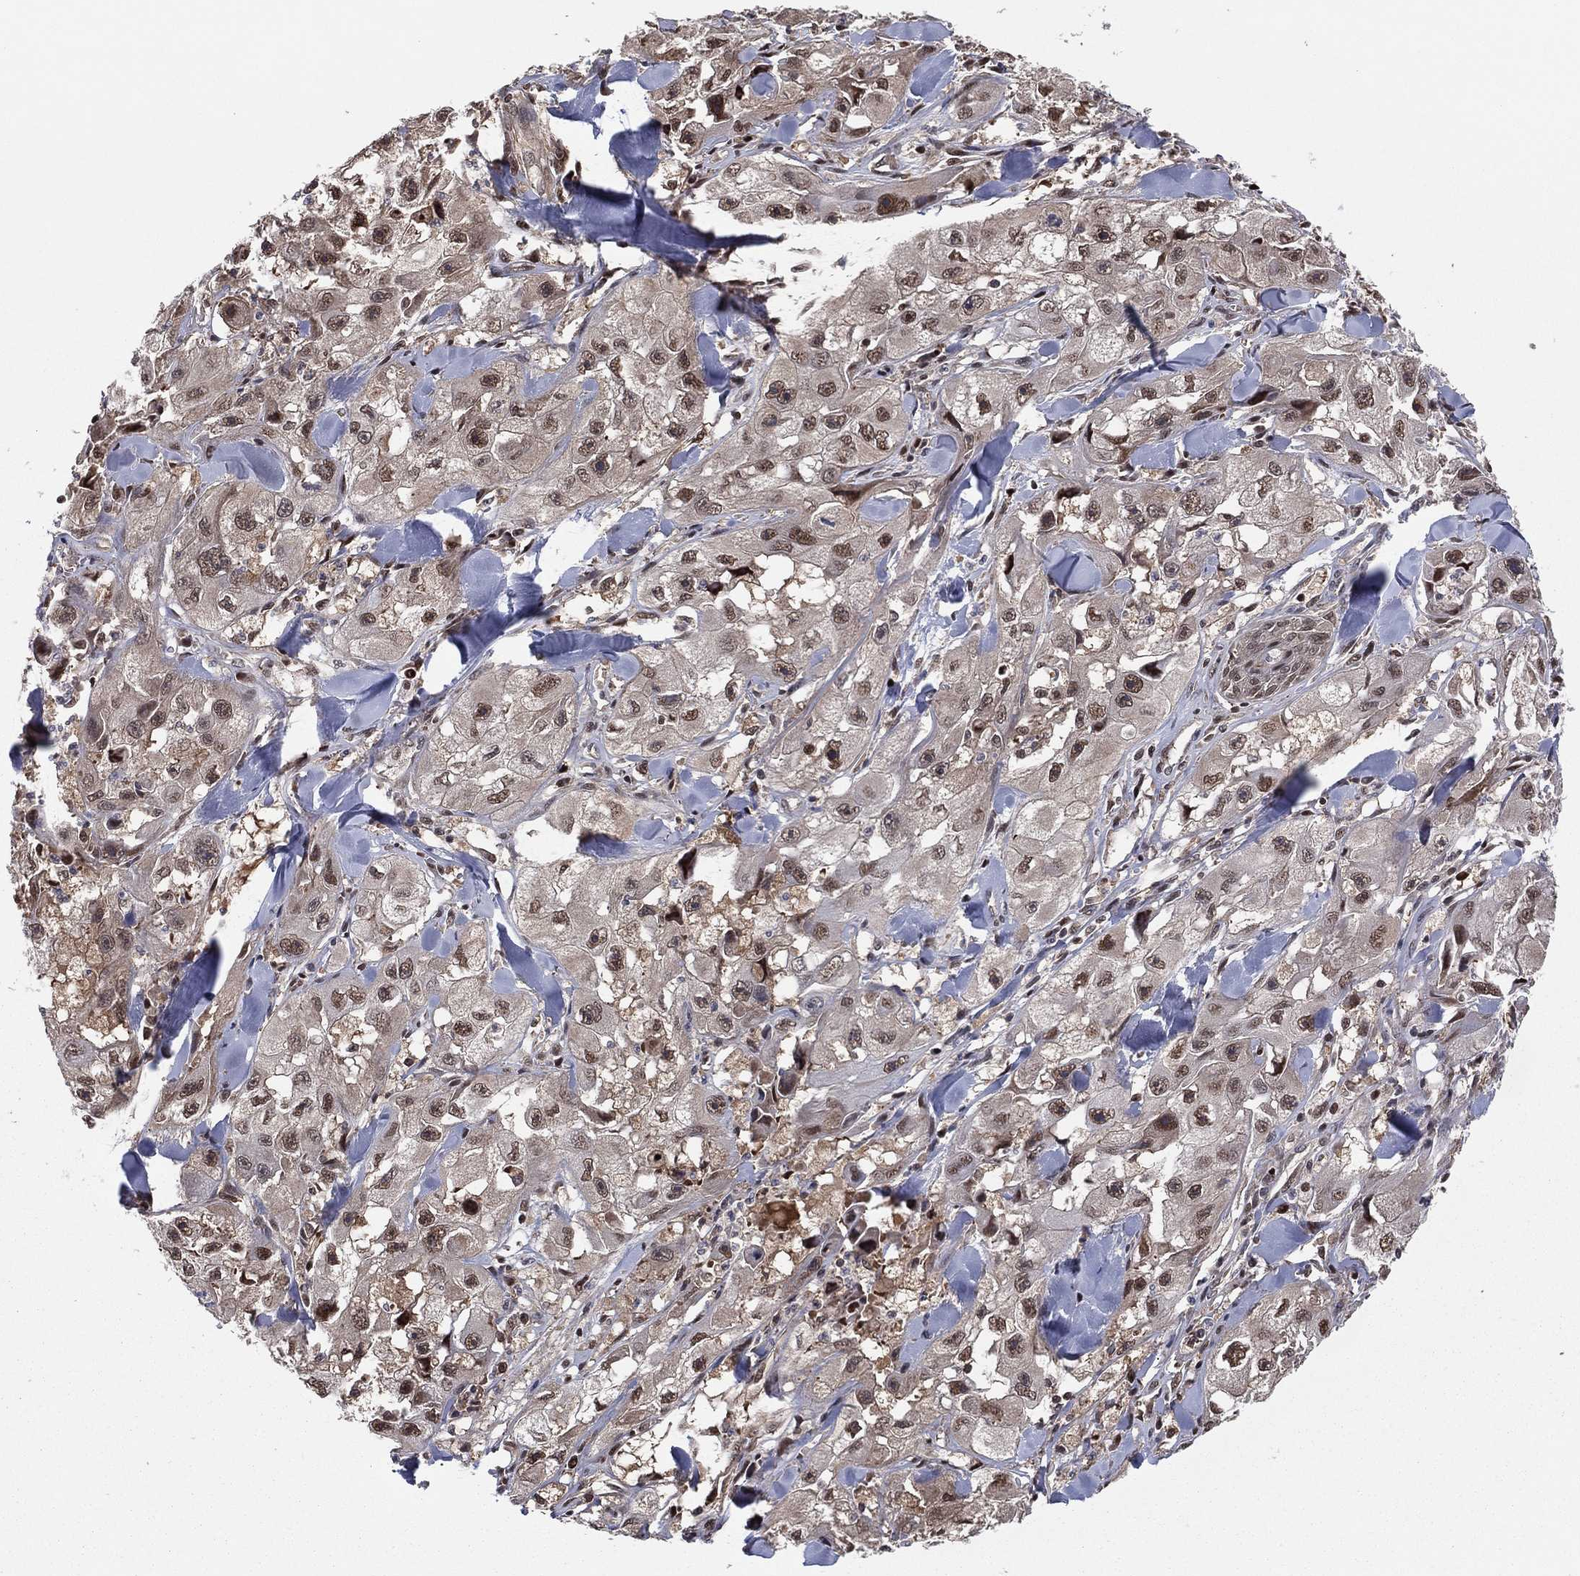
{"staining": {"intensity": "moderate", "quantity": "25%-75%", "location": "nuclear"}, "tissue": "skin cancer", "cell_type": "Tumor cells", "image_type": "cancer", "snomed": [{"axis": "morphology", "description": "Squamous cell carcinoma, NOS"}, {"axis": "topography", "description": "Skin"}, {"axis": "topography", "description": "Subcutis"}], "caption": "Skin cancer (squamous cell carcinoma) stained with a brown dye shows moderate nuclear positive positivity in approximately 25%-75% of tumor cells.", "gene": "ICOSLG", "patient": {"sex": "male", "age": 73}}